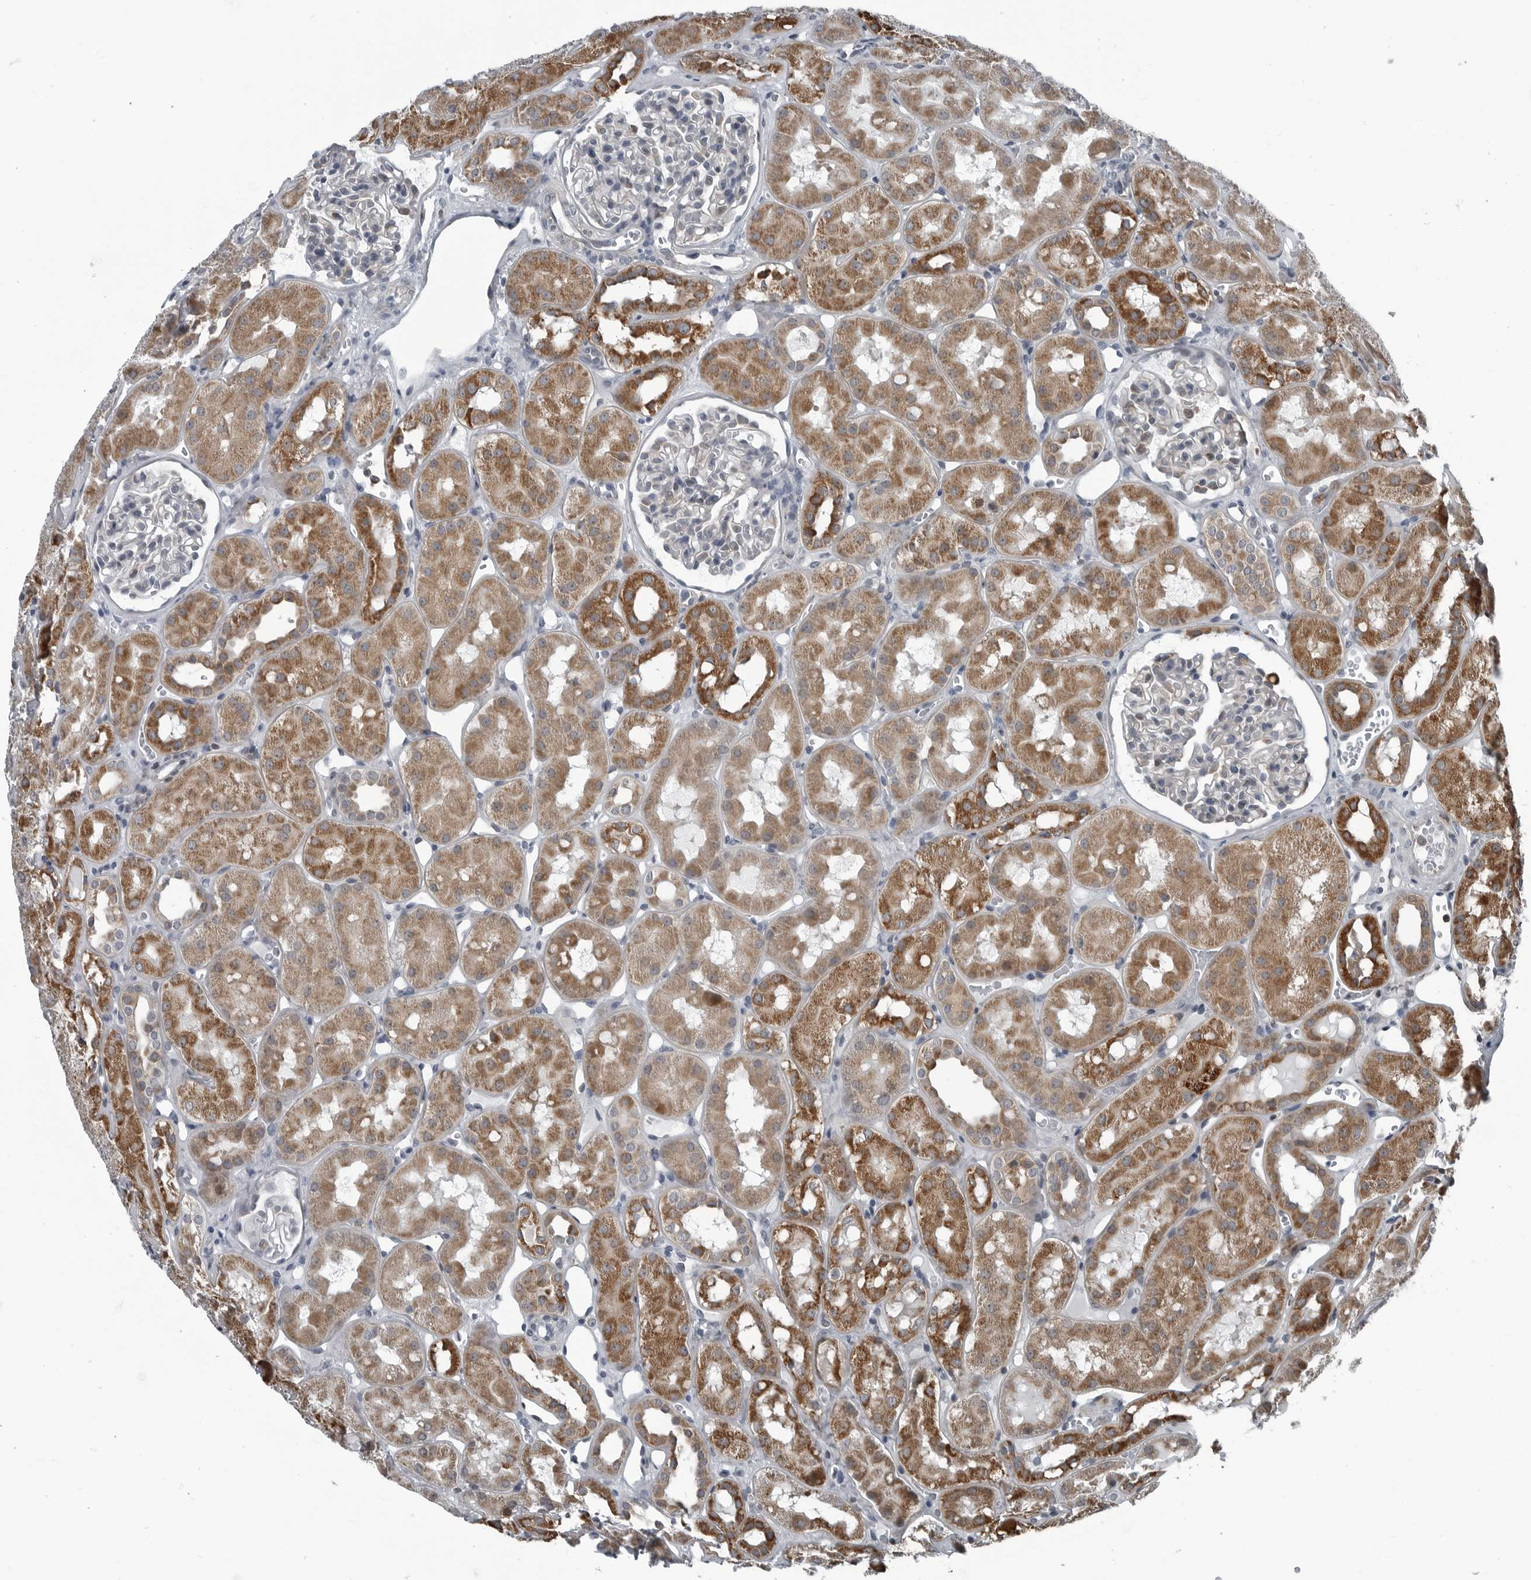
{"staining": {"intensity": "negative", "quantity": "none", "location": "none"}, "tissue": "kidney", "cell_type": "Cells in glomeruli", "image_type": "normal", "snomed": [{"axis": "morphology", "description": "Normal tissue, NOS"}, {"axis": "topography", "description": "Kidney"}], "caption": "DAB immunohistochemical staining of unremarkable kidney shows no significant positivity in cells in glomeruli. (Brightfield microscopy of DAB (3,3'-diaminobenzidine) immunohistochemistry (IHC) at high magnification).", "gene": "GAK", "patient": {"sex": "male", "age": 16}}